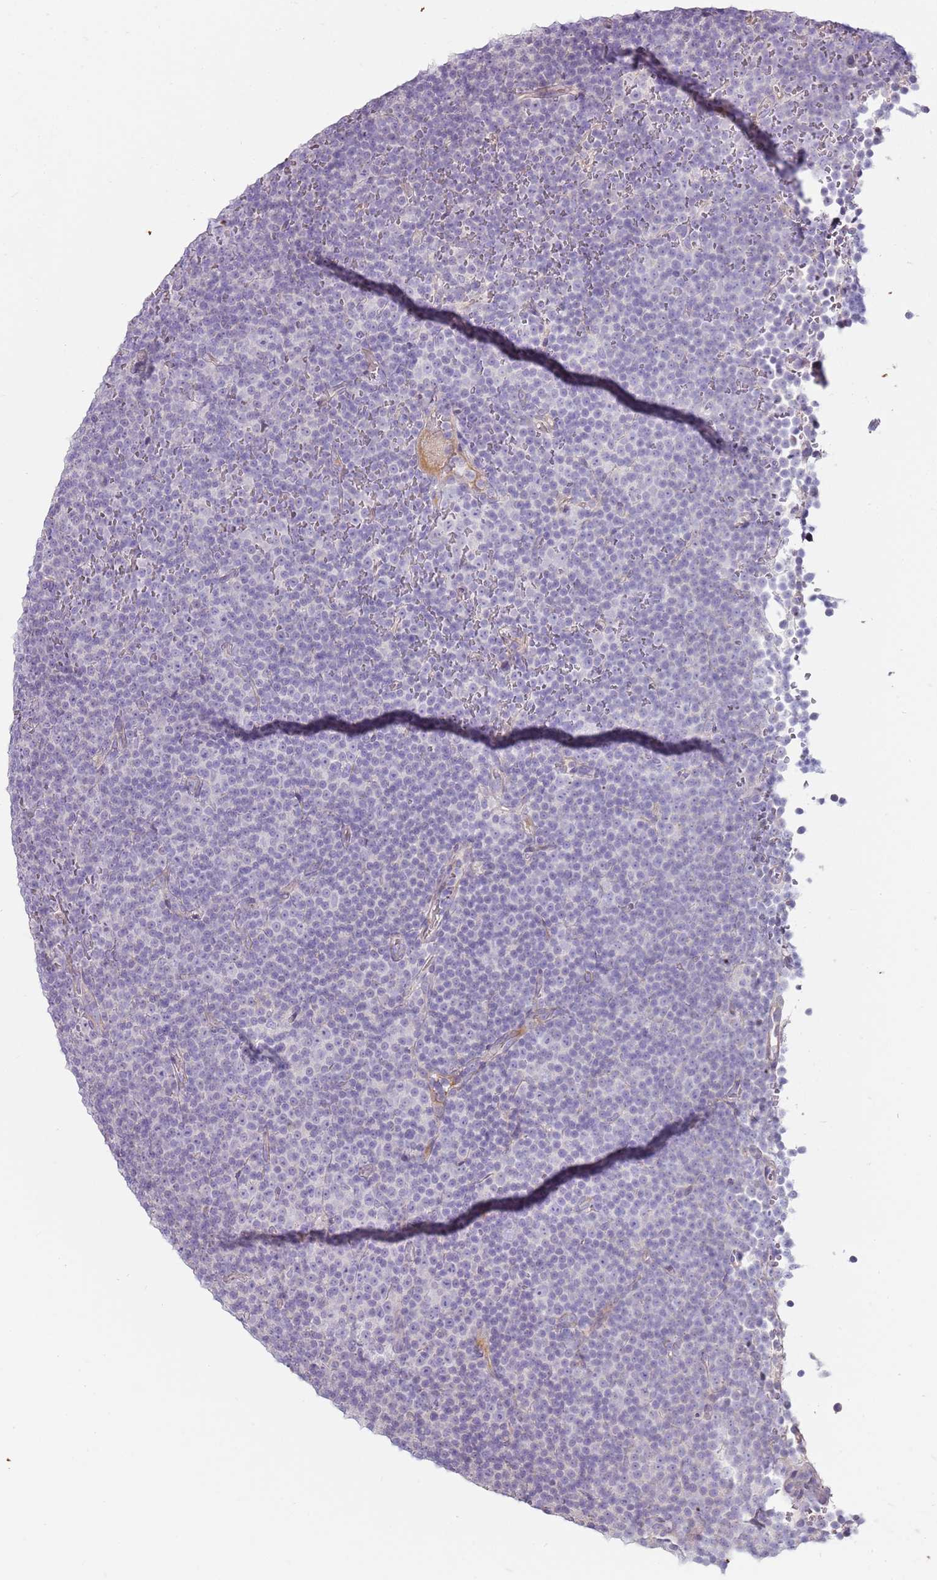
{"staining": {"intensity": "negative", "quantity": "none", "location": "none"}, "tissue": "lymphoma", "cell_type": "Tumor cells", "image_type": "cancer", "snomed": [{"axis": "morphology", "description": "Malignant lymphoma, non-Hodgkin's type, Low grade"}, {"axis": "topography", "description": "Lymph node"}], "caption": "The immunohistochemistry micrograph has no significant expression in tumor cells of lymphoma tissue.", "gene": "MCUB", "patient": {"sex": "female", "age": 67}}